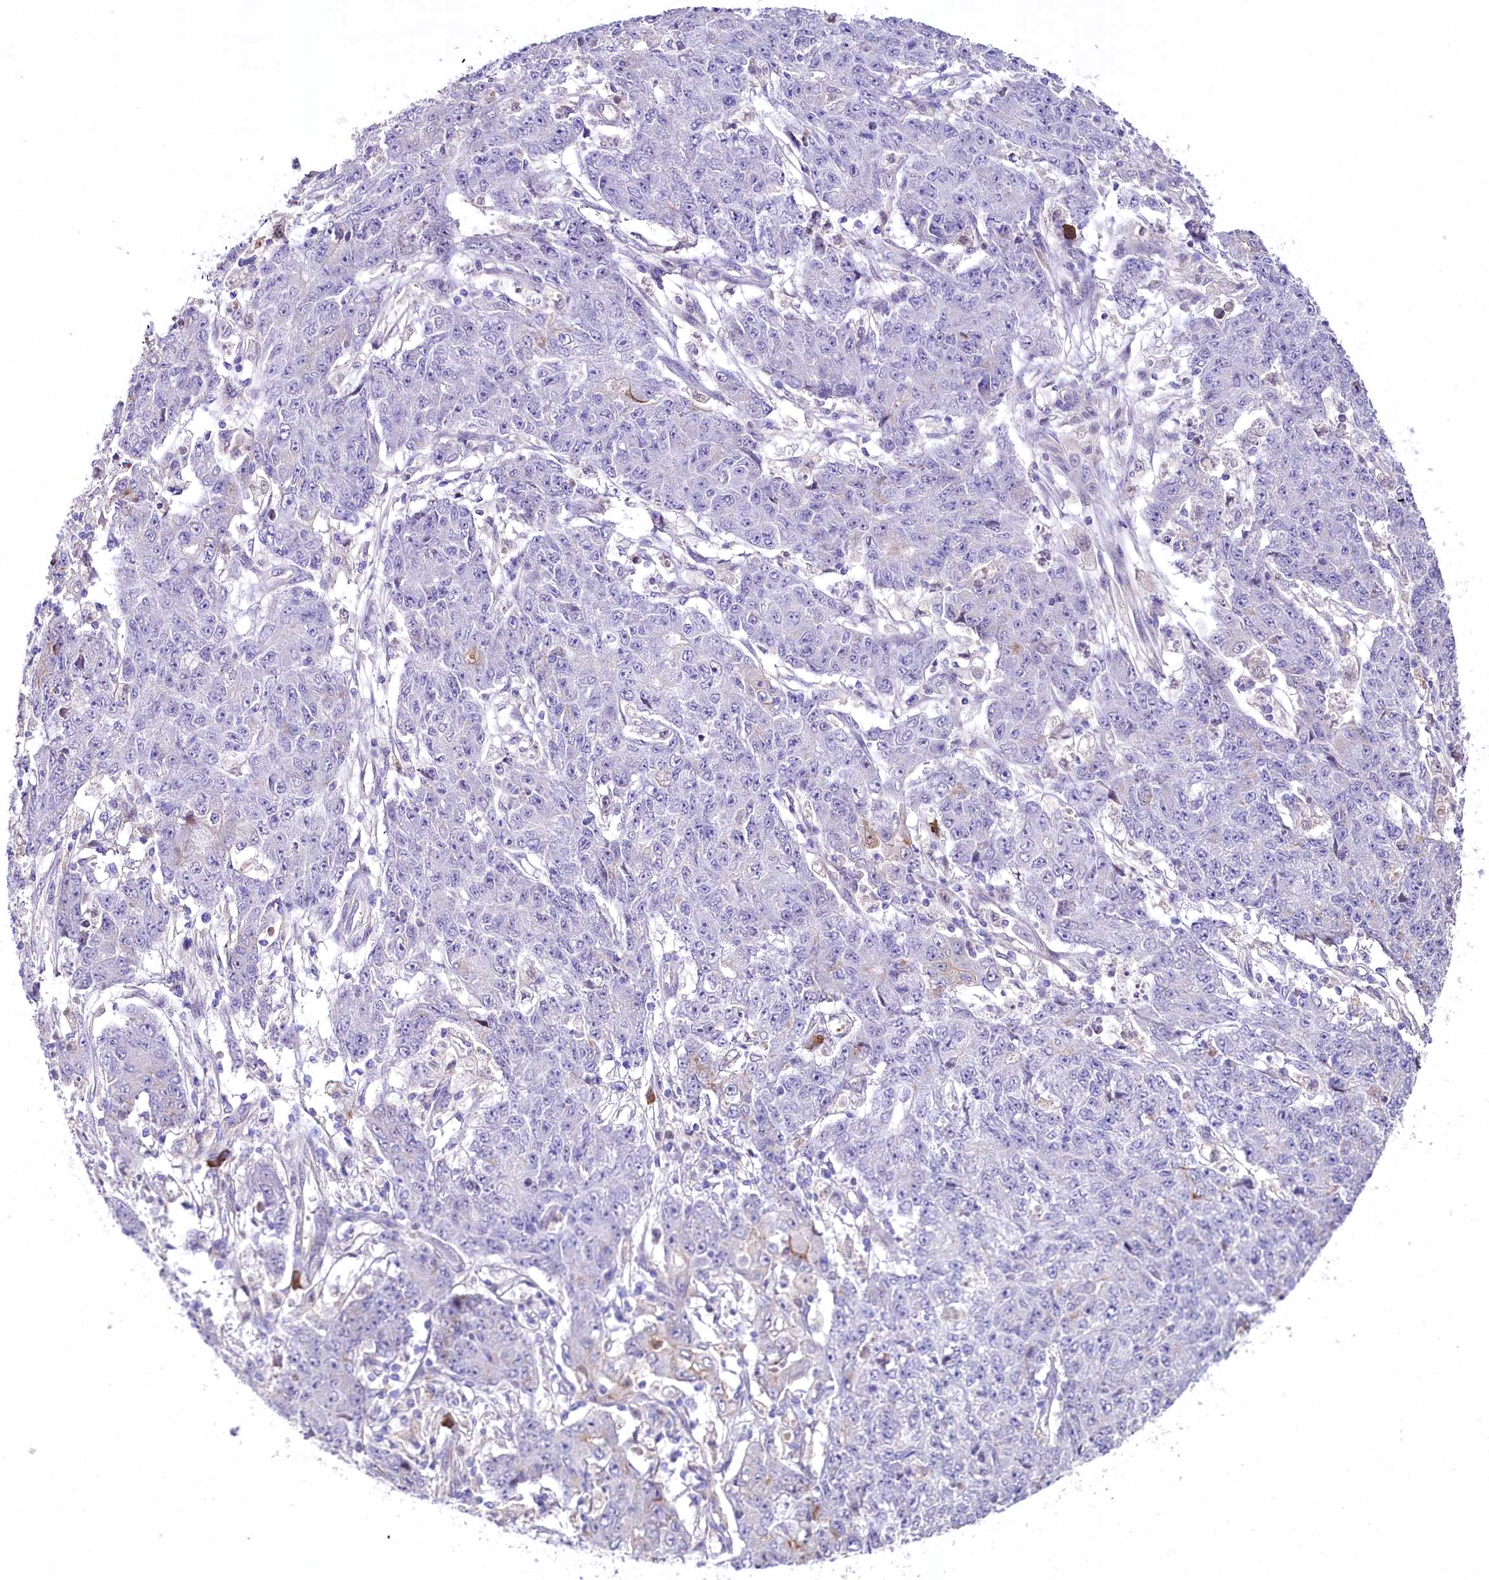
{"staining": {"intensity": "weak", "quantity": "<25%", "location": "cytoplasmic/membranous"}, "tissue": "ovarian cancer", "cell_type": "Tumor cells", "image_type": "cancer", "snomed": [{"axis": "morphology", "description": "Carcinoma, endometroid"}, {"axis": "topography", "description": "Ovary"}], "caption": "This is an IHC histopathology image of human ovarian cancer. There is no expression in tumor cells.", "gene": "CEP164", "patient": {"sex": "female", "age": 42}}